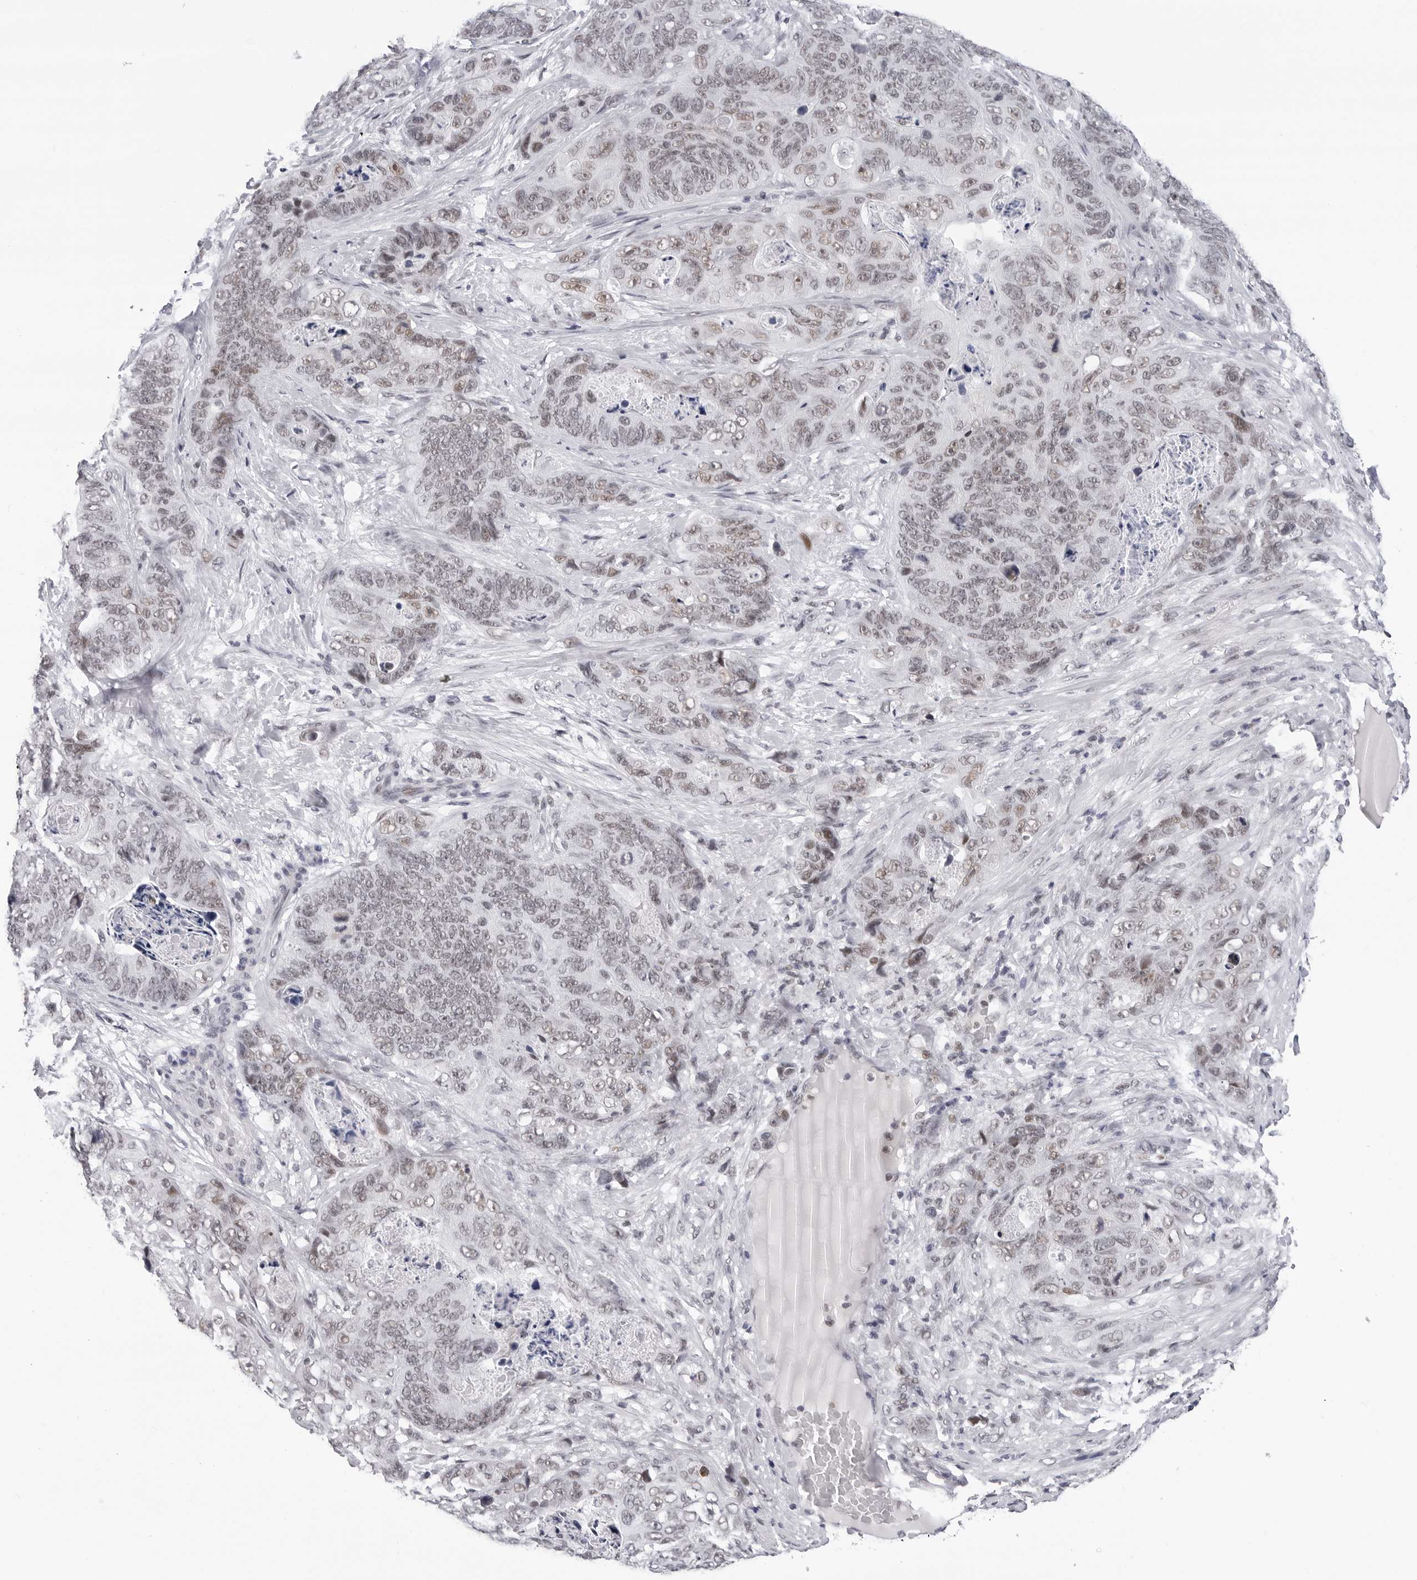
{"staining": {"intensity": "weak", "quantity": ">75%", "location": "nuclear"}, "tissue": "stomach cancer", "cell_type": "Tumor cells", "image_type": "cancer", "snomed": [{"axis": "morphology", "description": "Normal tissue, NOS"}, {"axis": "morphology", "description": "Adenocarcinoma, NOS"}, {"axis": "topography", "description": "Stomach"}], "caption": "Weak nuclear positivity for a protein is seen in approximately >75% of tumor cells of stomach adenocarcinoma using immunohistochemistry (IHC).", "gene": "SF3B4", "patient": {"sex": "female", "age": 89}}